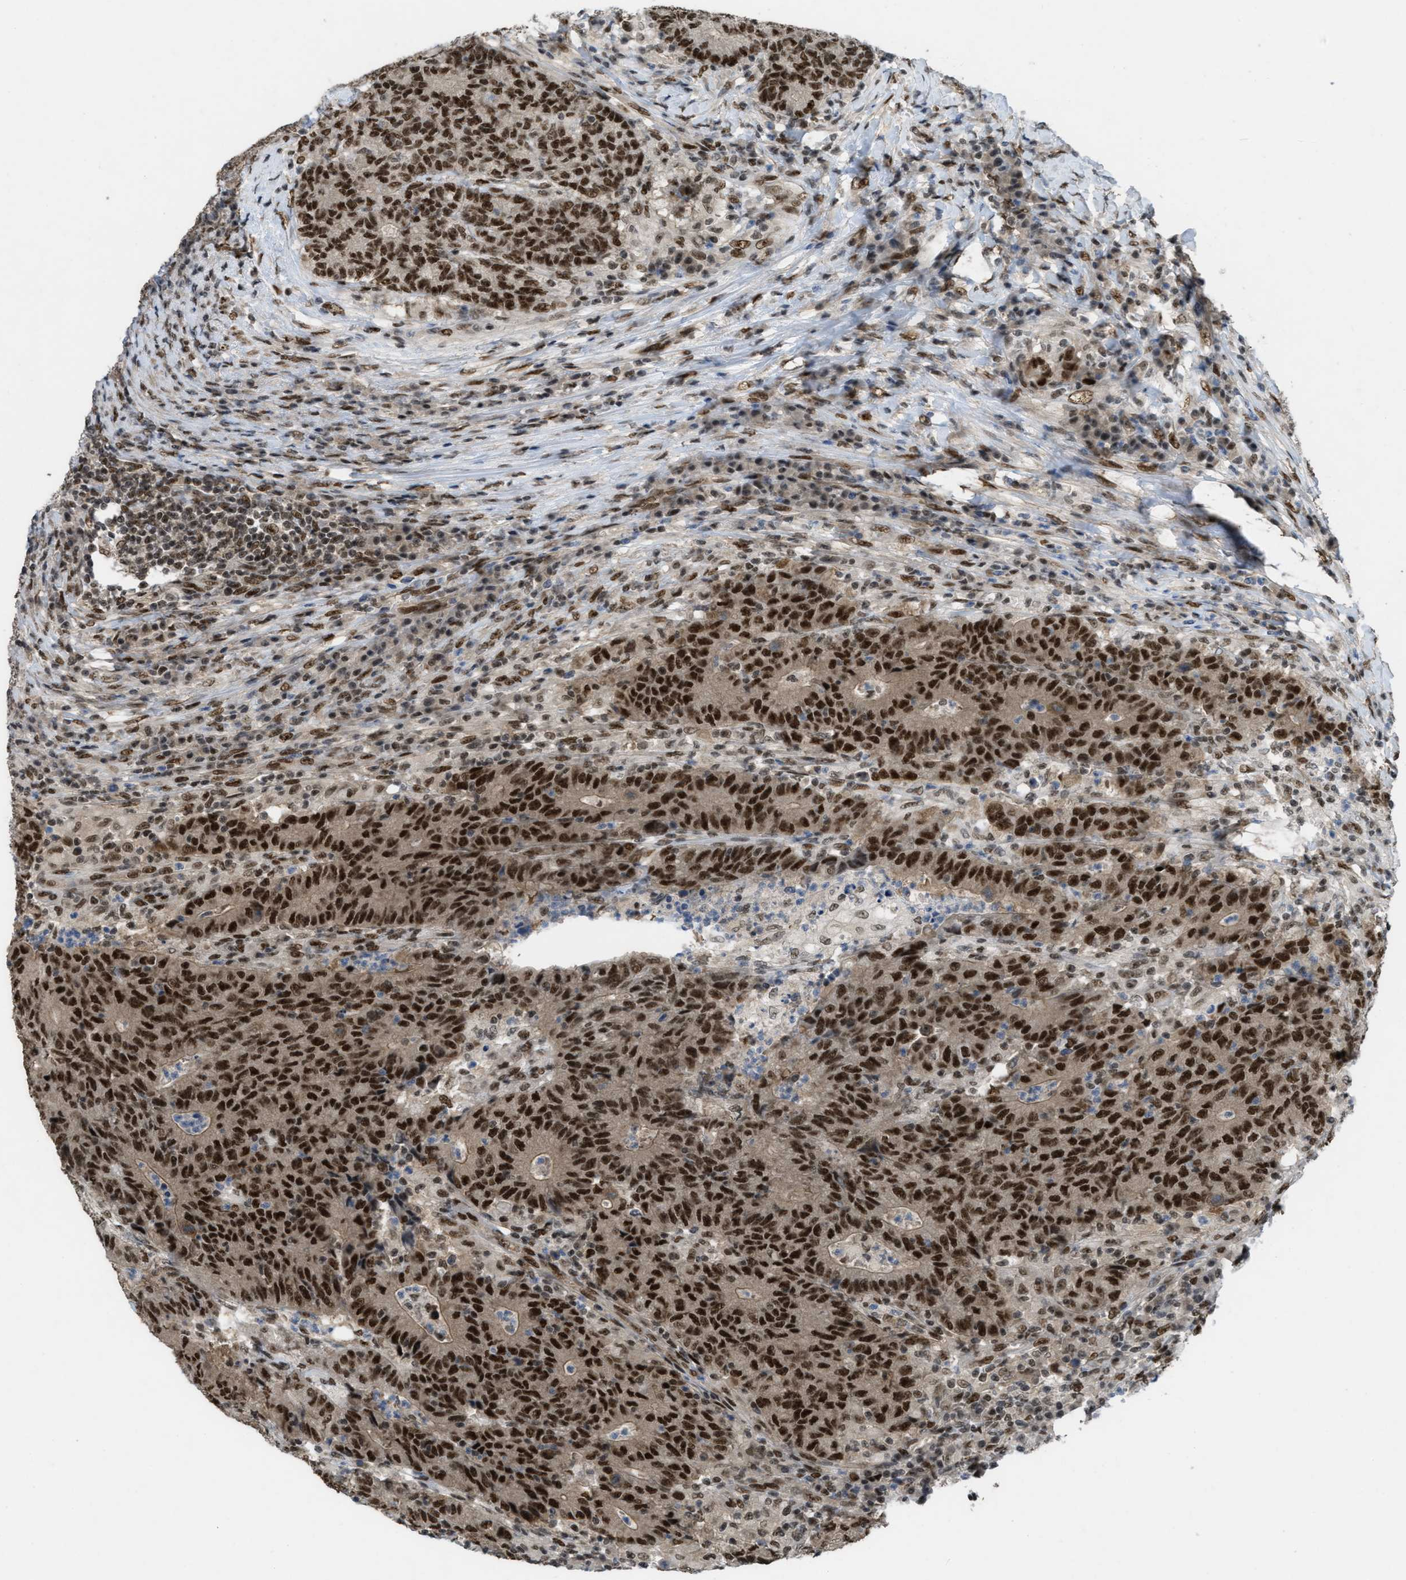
{"staining": {"intensity": "strong", "quantity": ">75%", "location": "nuclear"}, "tissue": "colorectal cancer", "cell_type": "Tumor cells", "image_type": "cancer", "snomed": [{"axis": "morphology", "description": "Normal tissue, NOS"}, {"axis": "morphology", "description": "Adenocarcinoma, NOS"}, {"axis": "topography", "description": "Colon"}], "caption": "The image reveals a brown stain indicating the presence of a protein in the nuclear of tumor cells in adenocarcinoma (colorectal). The protein is stained brown, and the nuclei are stained in blue (DAB (3,3'-diaminobenzidine) IHC with brightfield microscopy, high magnification).", "gene": "CDT1", "patient": {"sex": "female", "age": 75}}